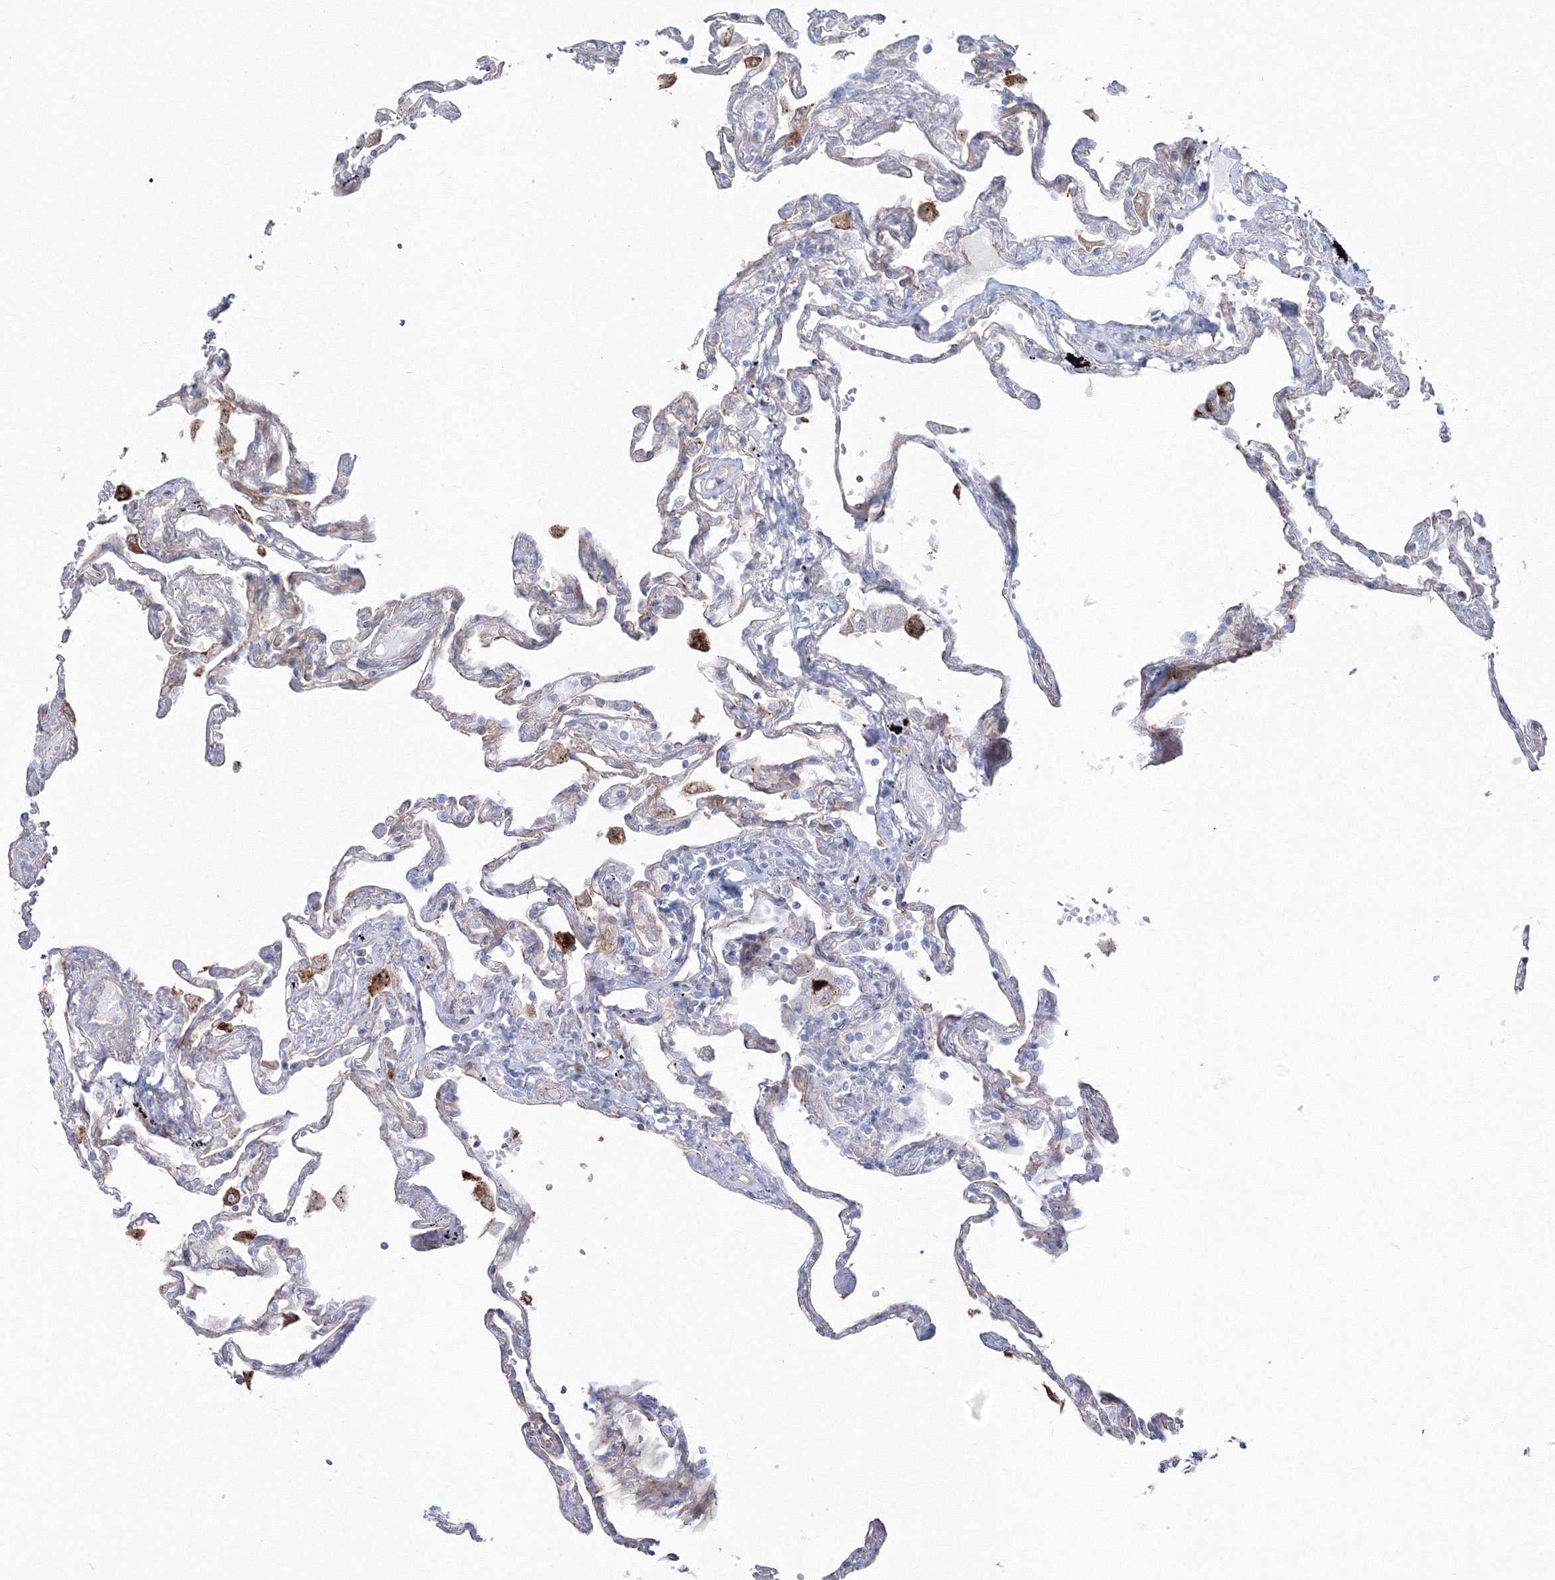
{"staining": {"intensity": "negative", "quantity": "none", "location": "none"}, "tissue": "lung", "cell_type": "Alveolar cells", "image_type": "normal", "snomed": [{"axis": "morphology", "description": "Normal tissue, NOS"}, {"axis": "topography", "description": "Lung"}], "caption": "DAB (3,3'-diaminobenzidine) immunohistochemical staining of unremarkable human lung demonstrates no significant expression in alveolar cells. (DAB (3,3'-diaminobenzidine) IHC, high magnification).", "gene": "HYAL2", "patient": {"sex": "female", "age": 67}}